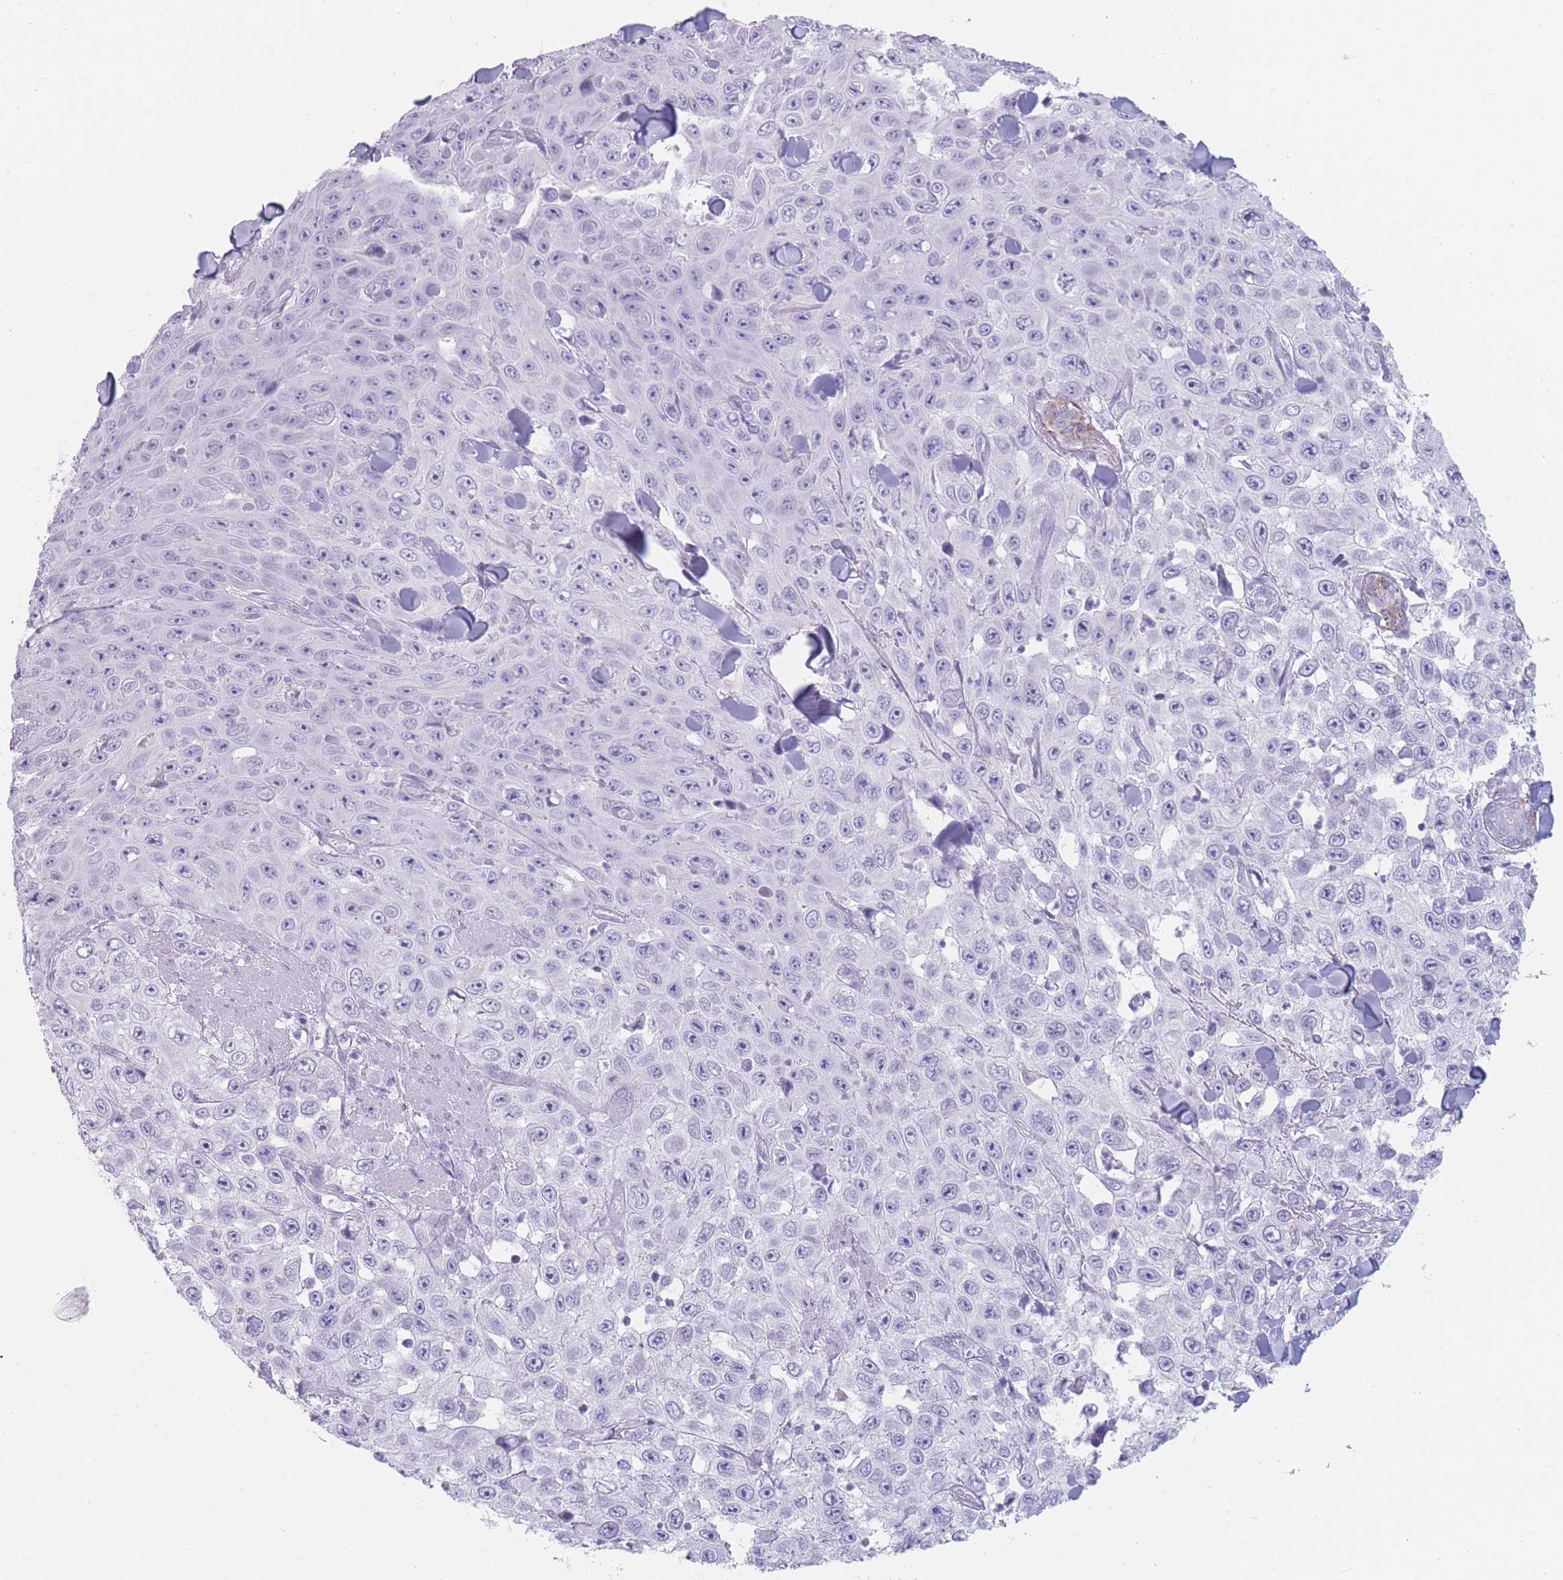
{"staining": {"intensity": "negative", "quantity": "none", "location": "none"}, "tissue": "skin cancer", "cell_type": "Tumor cells", "image_type": "cancer", "snomed": [{"axis": "morphology", "description": "Squamous cell carcinoma, NOS"}, {"axis": "topography", "description": "Skin"}], "caption": "Skin cancer (squamous cell carcinoma) was stained to show a protein in brown. There is no significant staining in tumor cells. Brightfield microscopy of immunohistochemistry (IHC) stained with DAB (brown) and hematoxylin (blue), captured at high magnification.", "gene": "GPR12", "patient": {"sex": "male", "age": 82}}